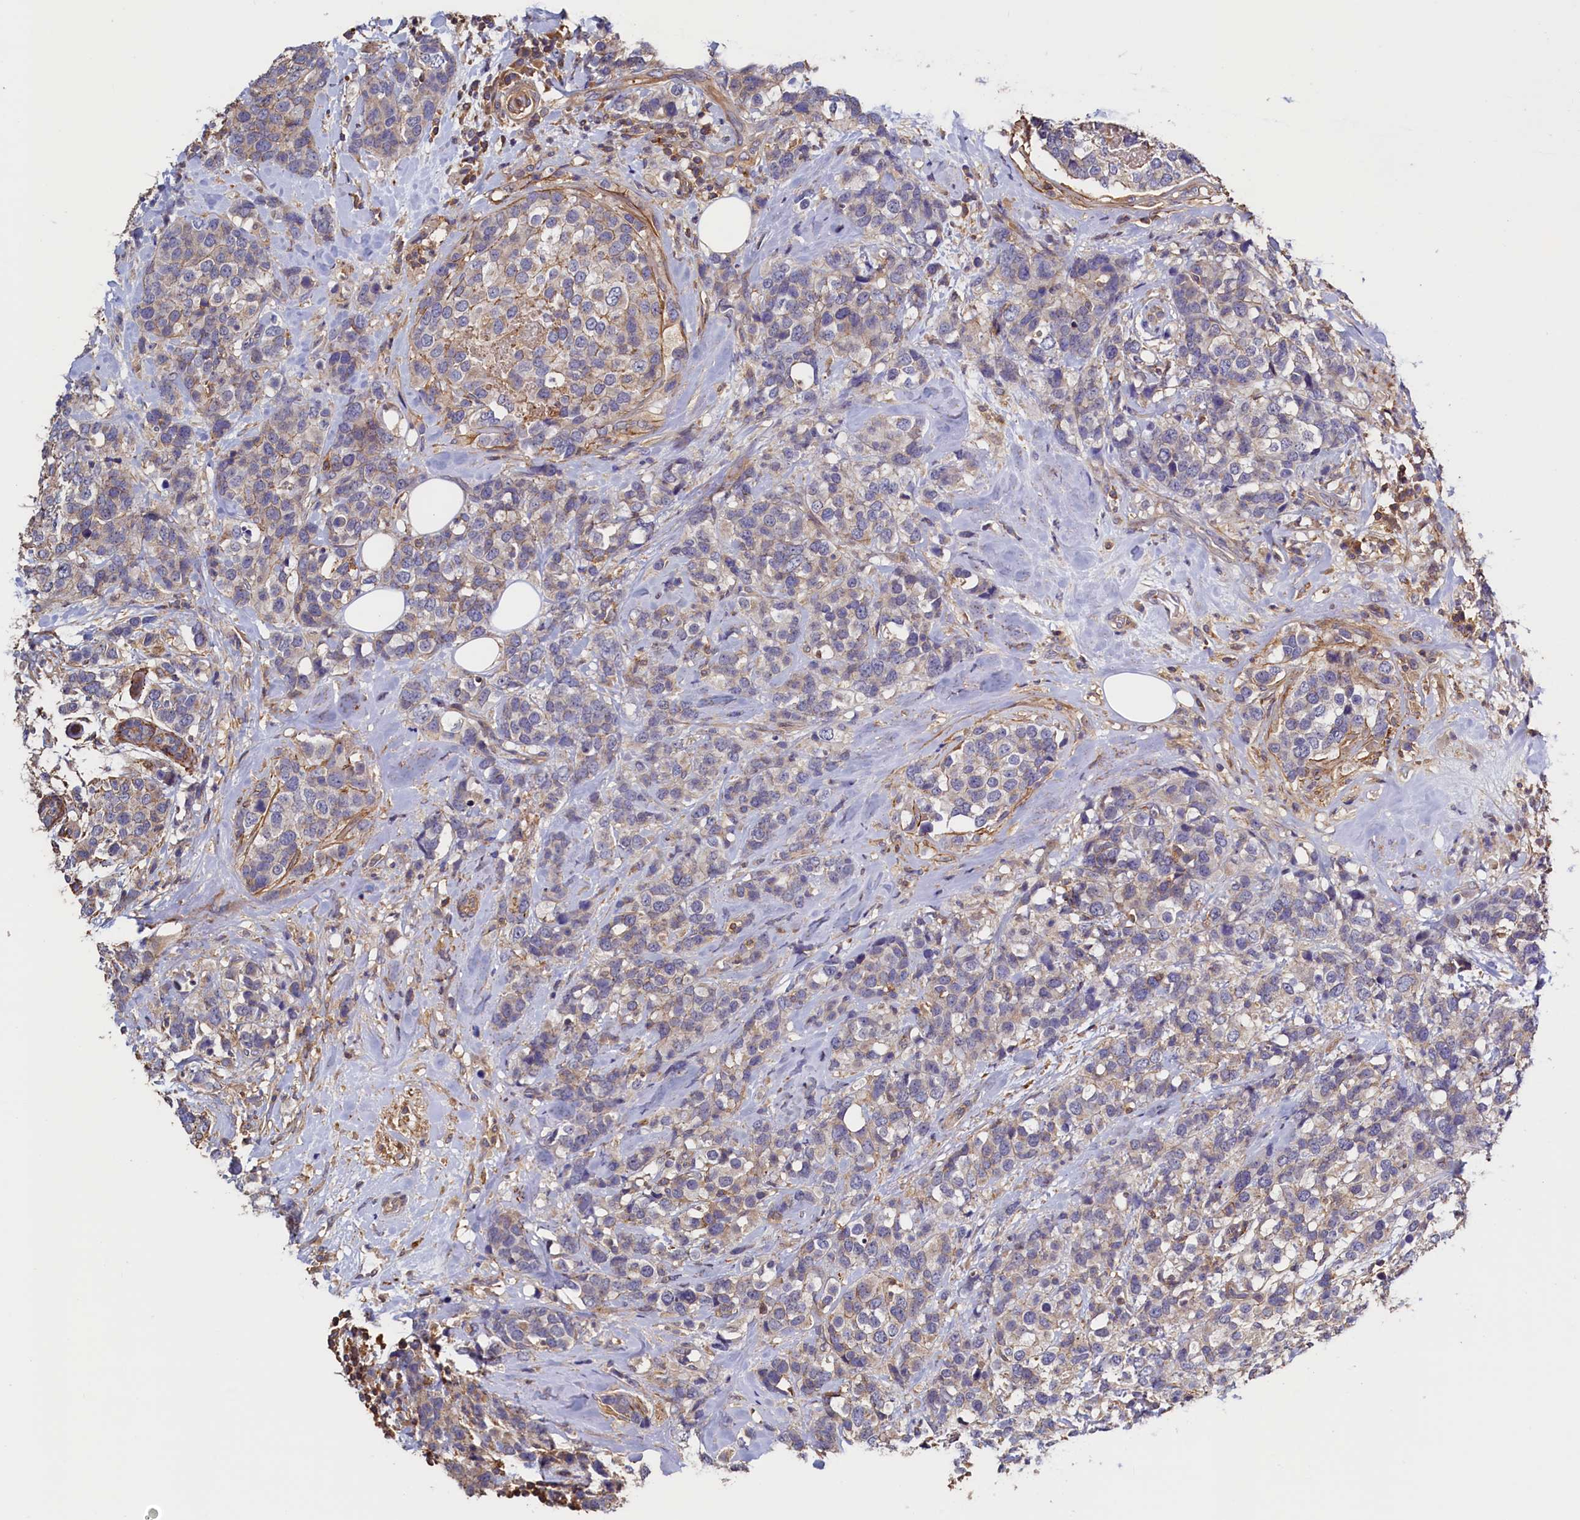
{"staining": {"intensity": "weak", "quantity": "<25%", "location": "cytoplasmic/membranous"}, "tissue": "breast cancer", "cell_type": "Tumor cells", "image_type": "cancer", "snomed": [{"axis": "morphology", "description": "Lobular carcinoma"}, {"axis": "topography", "description": "Breast"}], "caption": "The histopathology image exhibits no significant expression in tumor cells of breast lobular carcinoma.", "gene": "DUOXA1", "patient": {"sex": "female", "age": 59}}